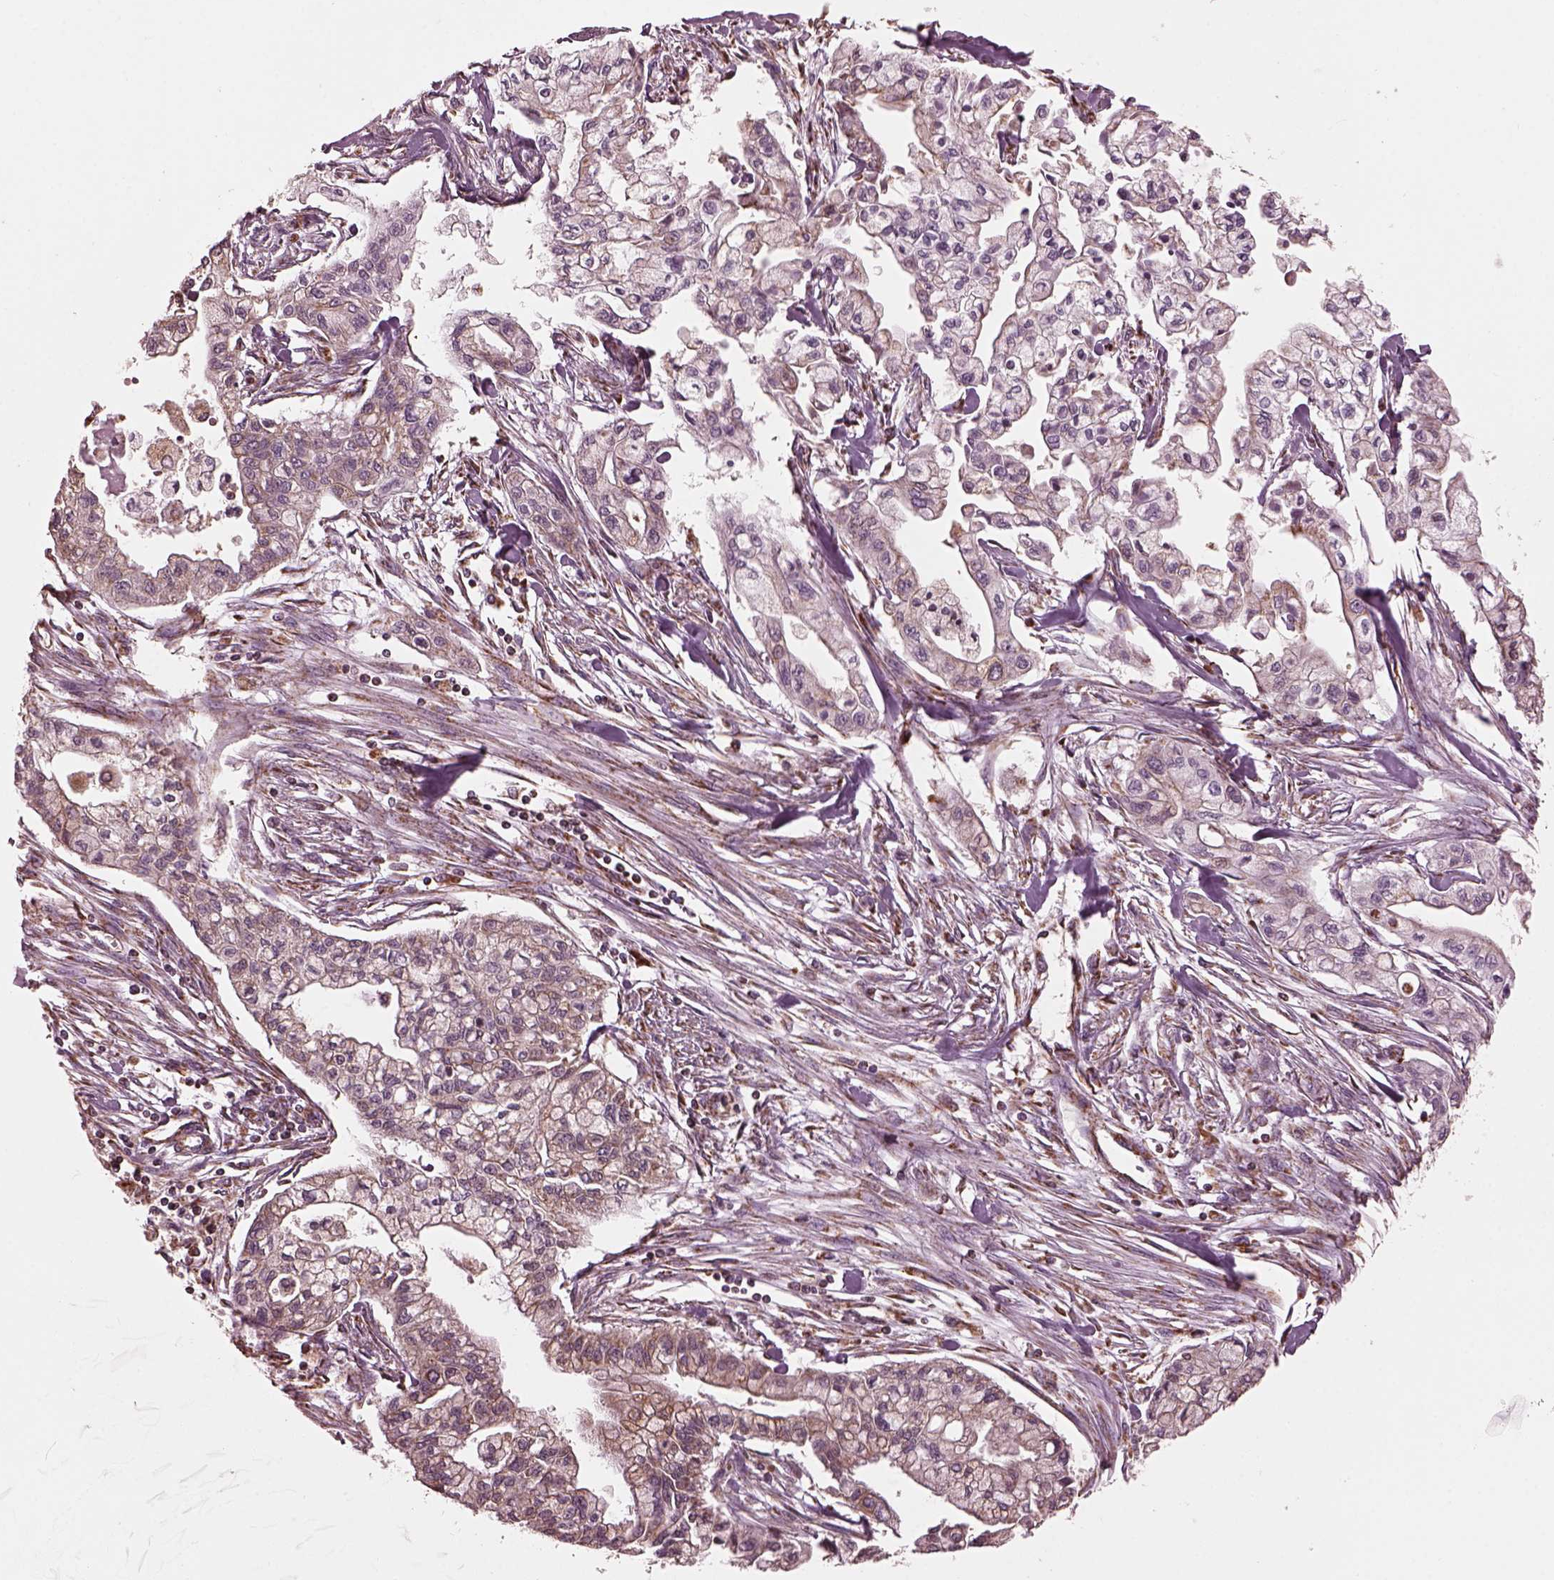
{"staining": {"intensity": "weak", "quantity": "25%-75%", "location": "cytoplasmic/membranous"}, "tissue": "pancreatic cancer", "cell_type": "Tumor cells", "image_type": "cancer", "snomed": [{"axis": "morphology", "description": "Adenocarcinoma, NOS"}, {"axis": "topography", "description": "Pancreas"}], "caption": "High-magnification brightfield microscopy of pancreatic adenocarcinoma stained with DAB (3,3'-diaminobenzidine) (brown) and counterstained with hematoxylin (blue). tumor cells exhibit weak cytoplasmic/membranous staining is identified in about25%-75% of cells. (DAB (3,3'-diaminobenzidine) IHC, brown staining for protein, blue staining for nuclei).", "gene": "NDUFB10", "patient": {"sex": "male", "age": 54}}